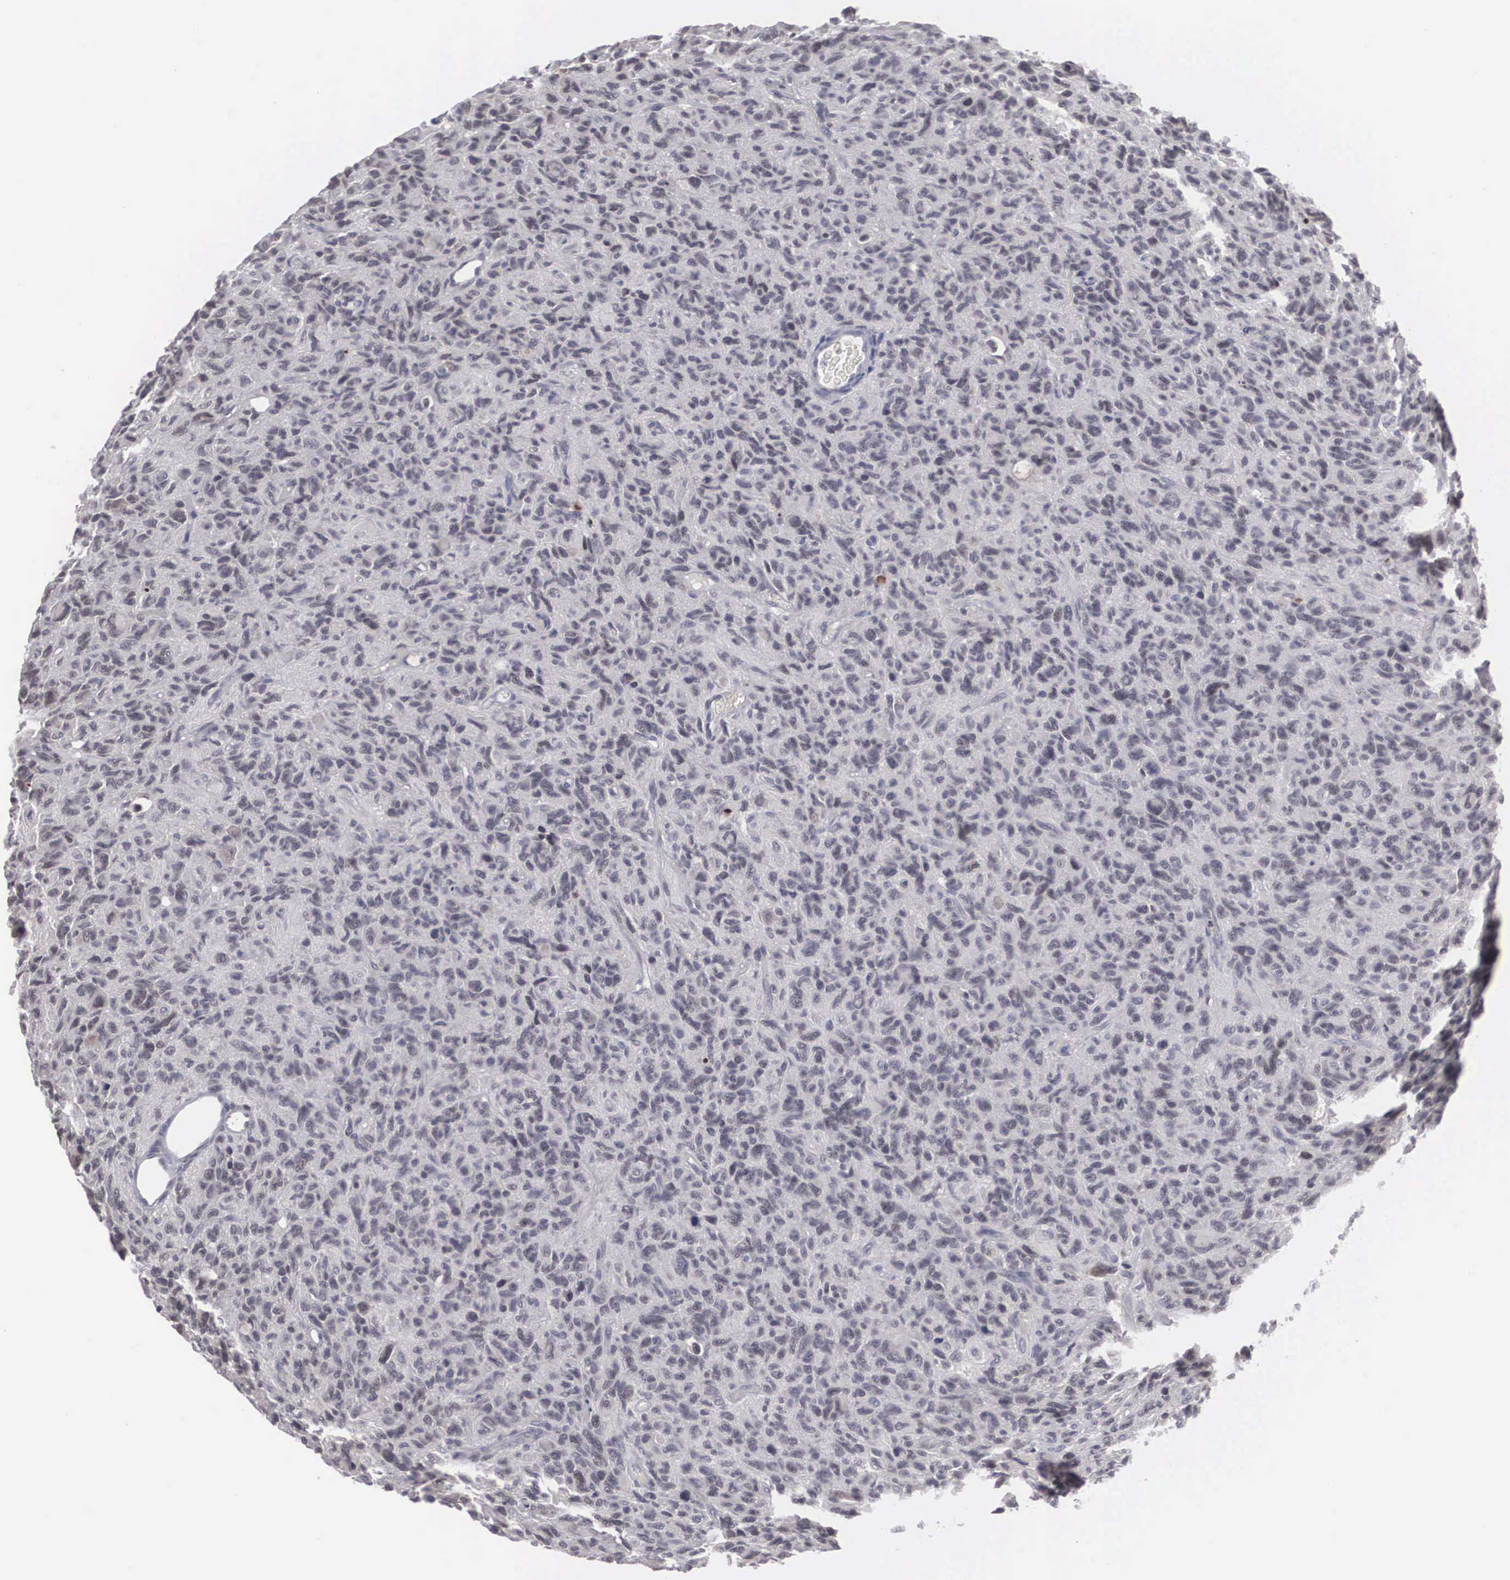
{"staining": {"intensity": "negative", "quantity": "none", "location": "none"}, "tissue": "glioma", "cell_type": "Tumor cells", "image_type": "cancer", "snomed": [{"axis": "morphology", "description": "Glioma, malignant, High grade"}, {"axis": "topography", "description": "Brain"}], "caption": "This image is of high-grade glioma (malignant) stained with IHC to label a protein in brown with the nuclei are counter-stained blue. There is no staining in tumor cells.", "gene": "WDR89", "patient": {"sex": "female", "age": 60}}